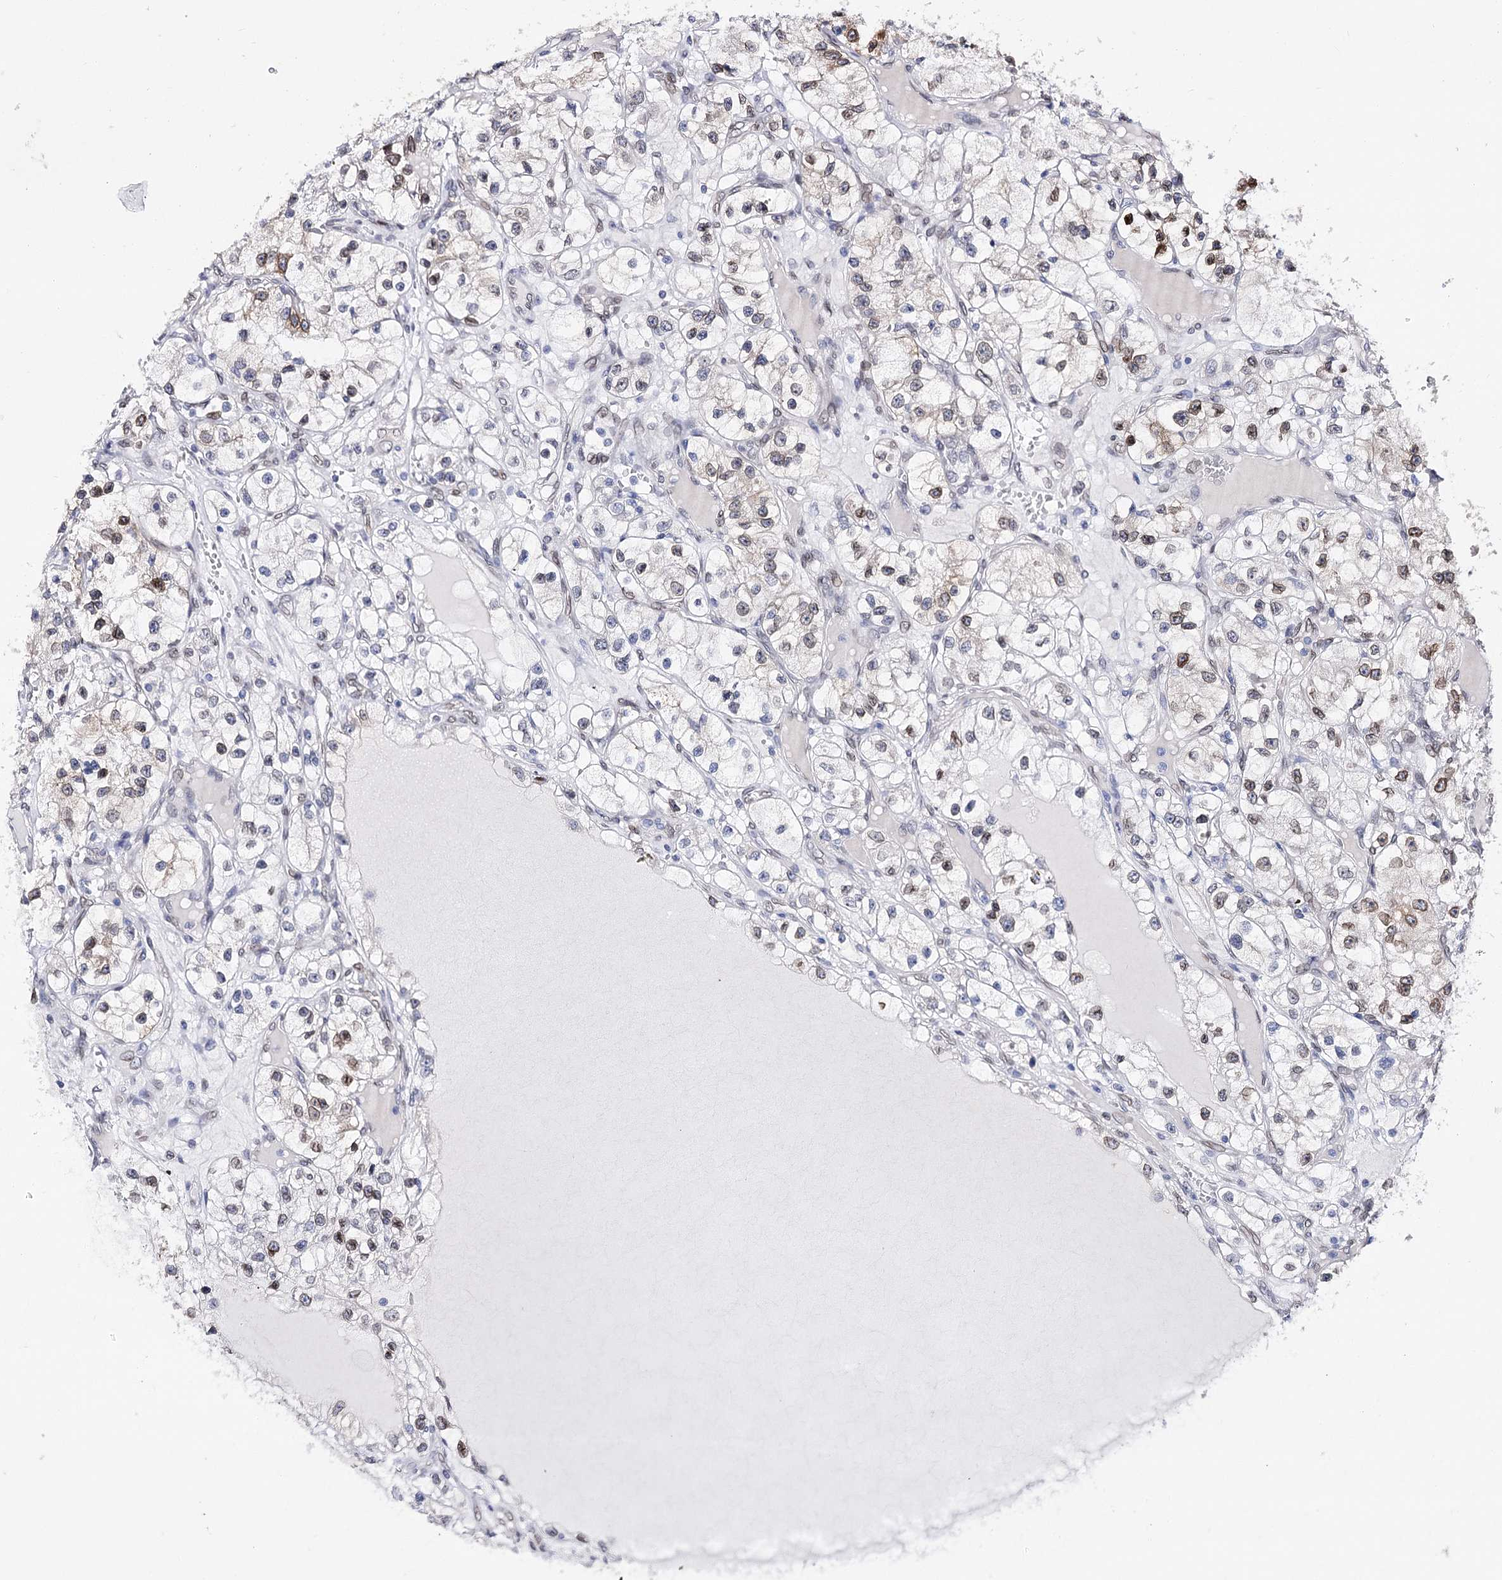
{"staining": {"intensity": "moderate", "quantity": "<25%", "location": "cytoplasmic/membranous,nuclear"}, "tissue": "renal cancer", "cell_type": "Tumor cells", "image_type": "cancer", "snomed": [{"axis": "morphology", "description": "Adenocarcinoma, NOS"}, {"axis": "topography", "description": "Kidney"}], "caption": "Immunohistochemistry (IHC) (DAB) staining of renal cancer reveals moderate cytoplasmic/membranous and nuclear protein positivity in approximately <25% of tumor cells.", "gene": "TMEM201", "patient": {"sex": "female", "age": 57}}